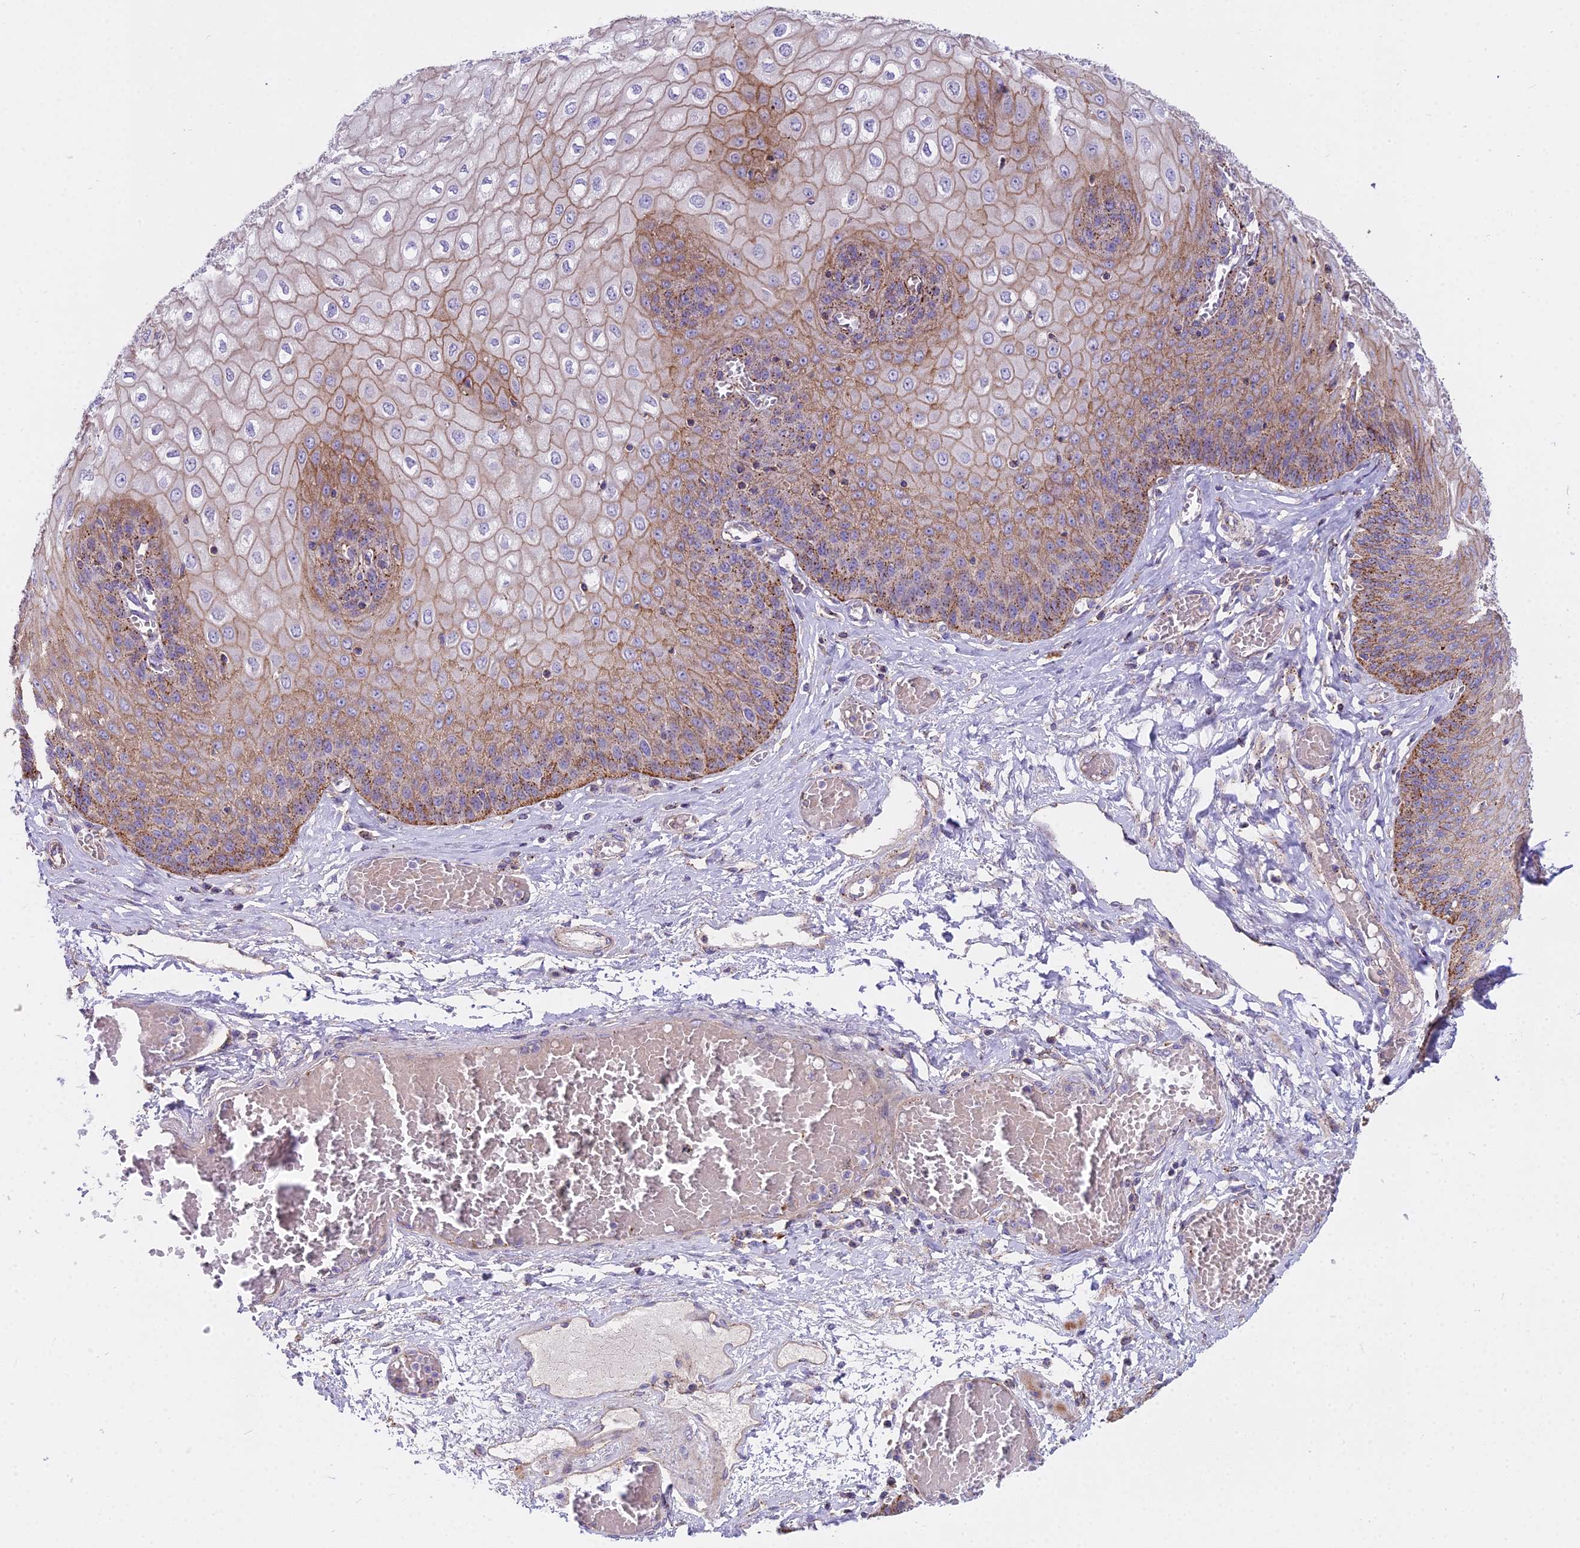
{"staining": {"intensity": "strong", "quantity": "25%-75%", "location": "cytoplasmic/membranous"}, "tissue": "esophagus", "cell_type": "Squamous epithelial cells", "image_type": "normal", "snomed": [{"axis": "morphology", "description": "Normal tissue, NOS"}, {"axis": "topography", "description": "Esophagus"}], "caption": "Immunohistochemistry (IHC) (DAB) staining of normal human esophagus exhibits strong cytoplasmic/membranous protein expression in approximately 25%-75% of squamous epithelial cells. The staining was performed using DAB (3,3'-diaminobenzidine) to visualize the protein expression in brown, while the nuclei were stained in blue with hematoxylin (Magnification: 20x).", "gene": "FRMPD1", "patient": {"sex": "male", "age": 60}}